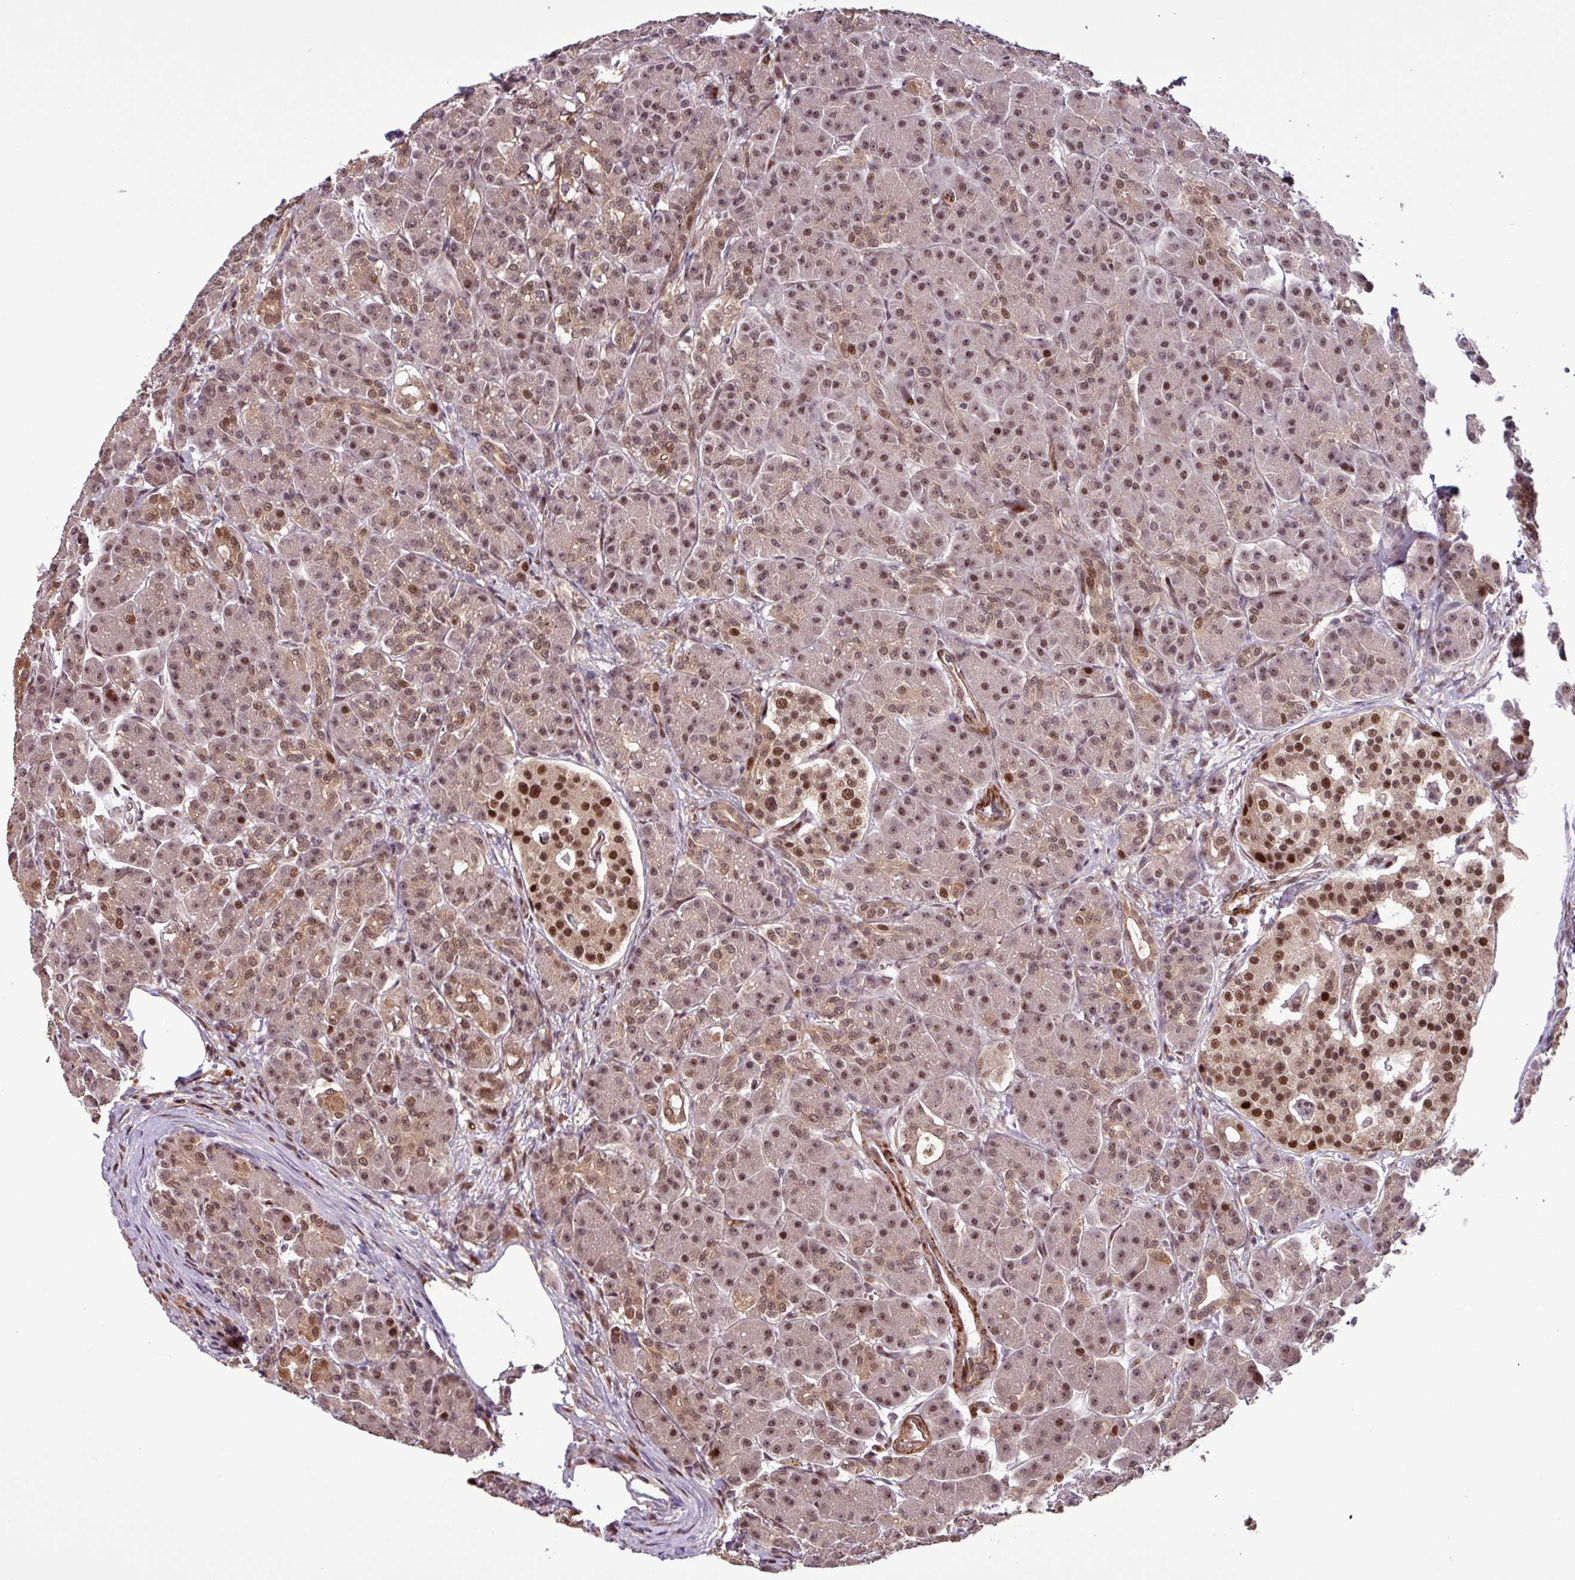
{"staining": {"intensity": "moderate", "quantity": ">75%", "location": "nuclear"}, "tissue": "pancreas", "cell_type": "Exocrine glandular cells", "image_type": "normal", "snomed": [{"axis": "morphology", "description": "Normal tissue, NOS"}, {"axis": "topography", "description": "Pancreas"}], "caption": "Immunohistochemistry photomicrograph of unremarkable pancreas stained for a protein (brown), which shows medium levels of moderate nuclear positivity in about >75% of exocrine glandular cells.", "gene": "SLC22A24", "patient": {"sex": "male", "age": 63}}